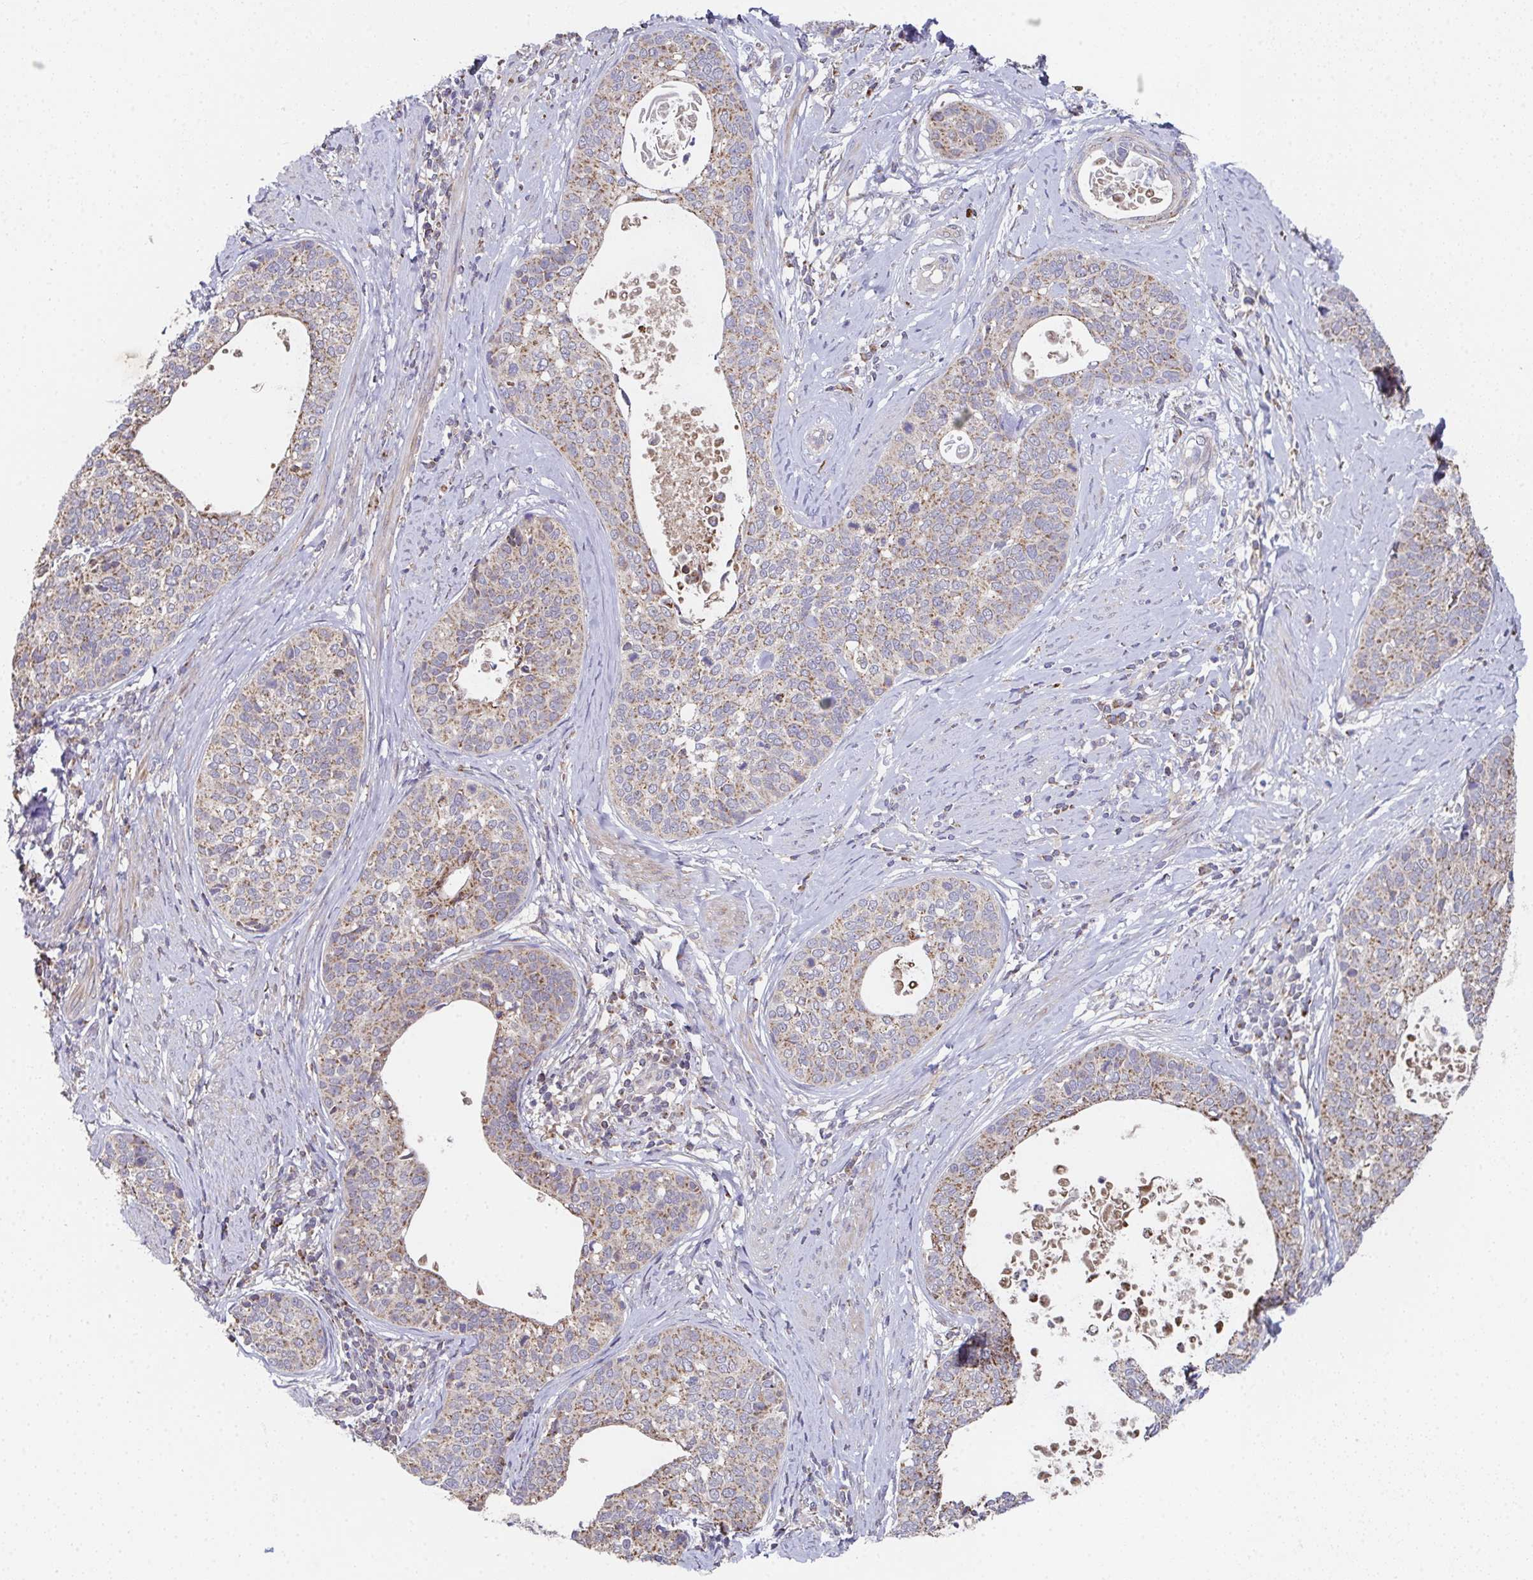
{"staining": {"intensity": "weak", "quantity": ">75%", "location": "cytoplasmic/membranous"}, "tissue": "cervical cancer", "cell_type": "Tumor cells", "image_type": "cancer", "snomed": [{"axis": "morphology", "description": "Squamous cell carcinoma, NOS"}, {"axis": "topography", "description": "Cervix"}], "caption": "This image shows IHC staining of human squamous cell carcinoma (cervical), with low weak cytoplasmic/membranous expression in approximately >75% of tumor cells.", "gene": "MT-ND3", "patient": {"sex": "female", "age": 69}}